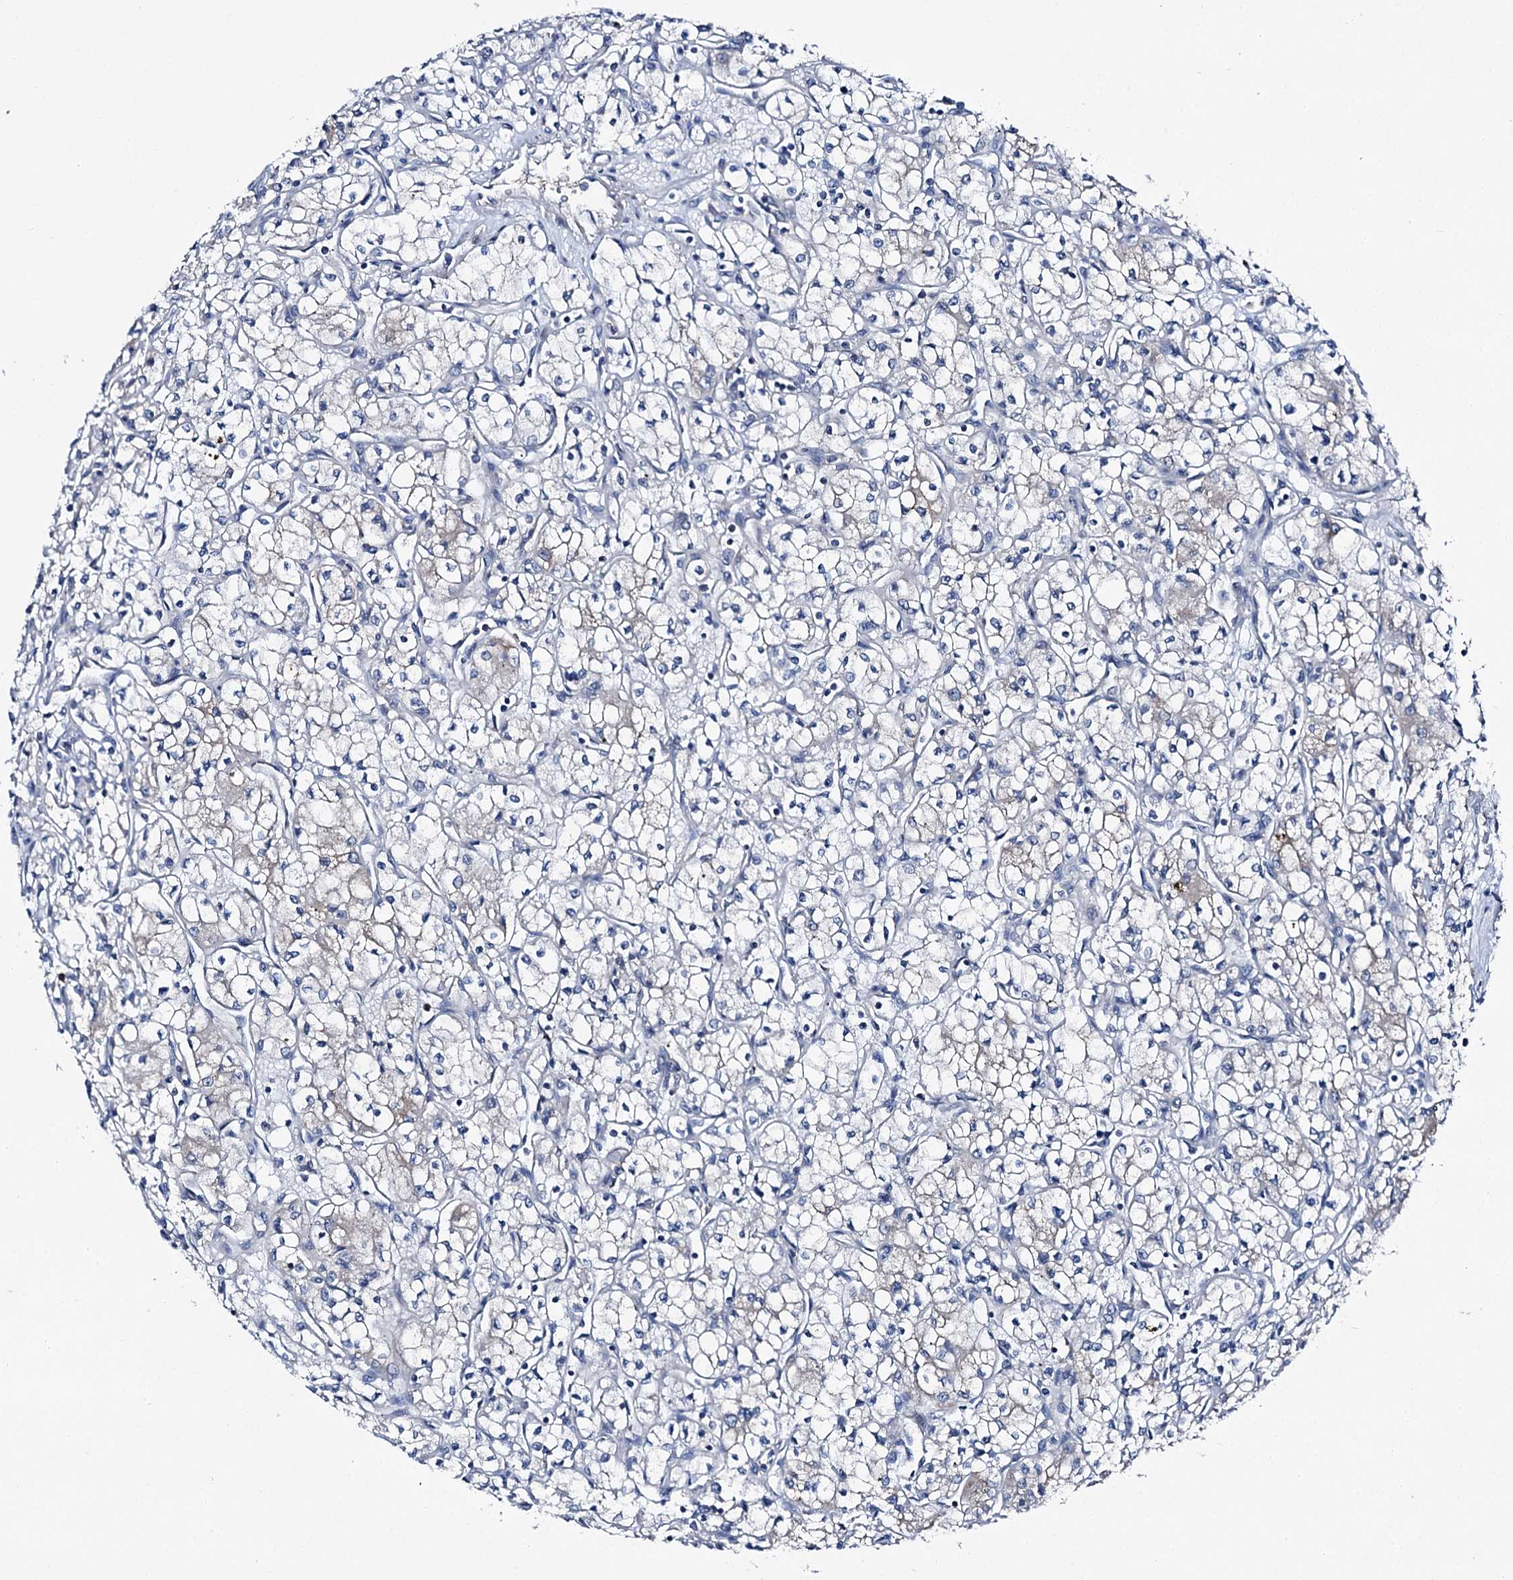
{"staining": {"intensity": "negative", "quantity": "none", "location": "none"}, "tissue": "renal cancer", "cell_type": "Tumor cells", "image_type": "cancer", "snomed": [{"axis": "morphology", "description": "Adenocarcinoma, NOS"}, {"axis": "topography", "description": "Kidney"}], "caption": "IHC micrograph of neoplastic tissue: renal cancer stained with DAB (3,3'-diaminobenzidine) shows no significant protein expression in tumor cells. (DAB (3,3'-diaminobenzidine) immunohistochemistry with hematoxylin counter stain).", "gene": "SLC22A25", "patient": {"sex": "male", "age": 59}}